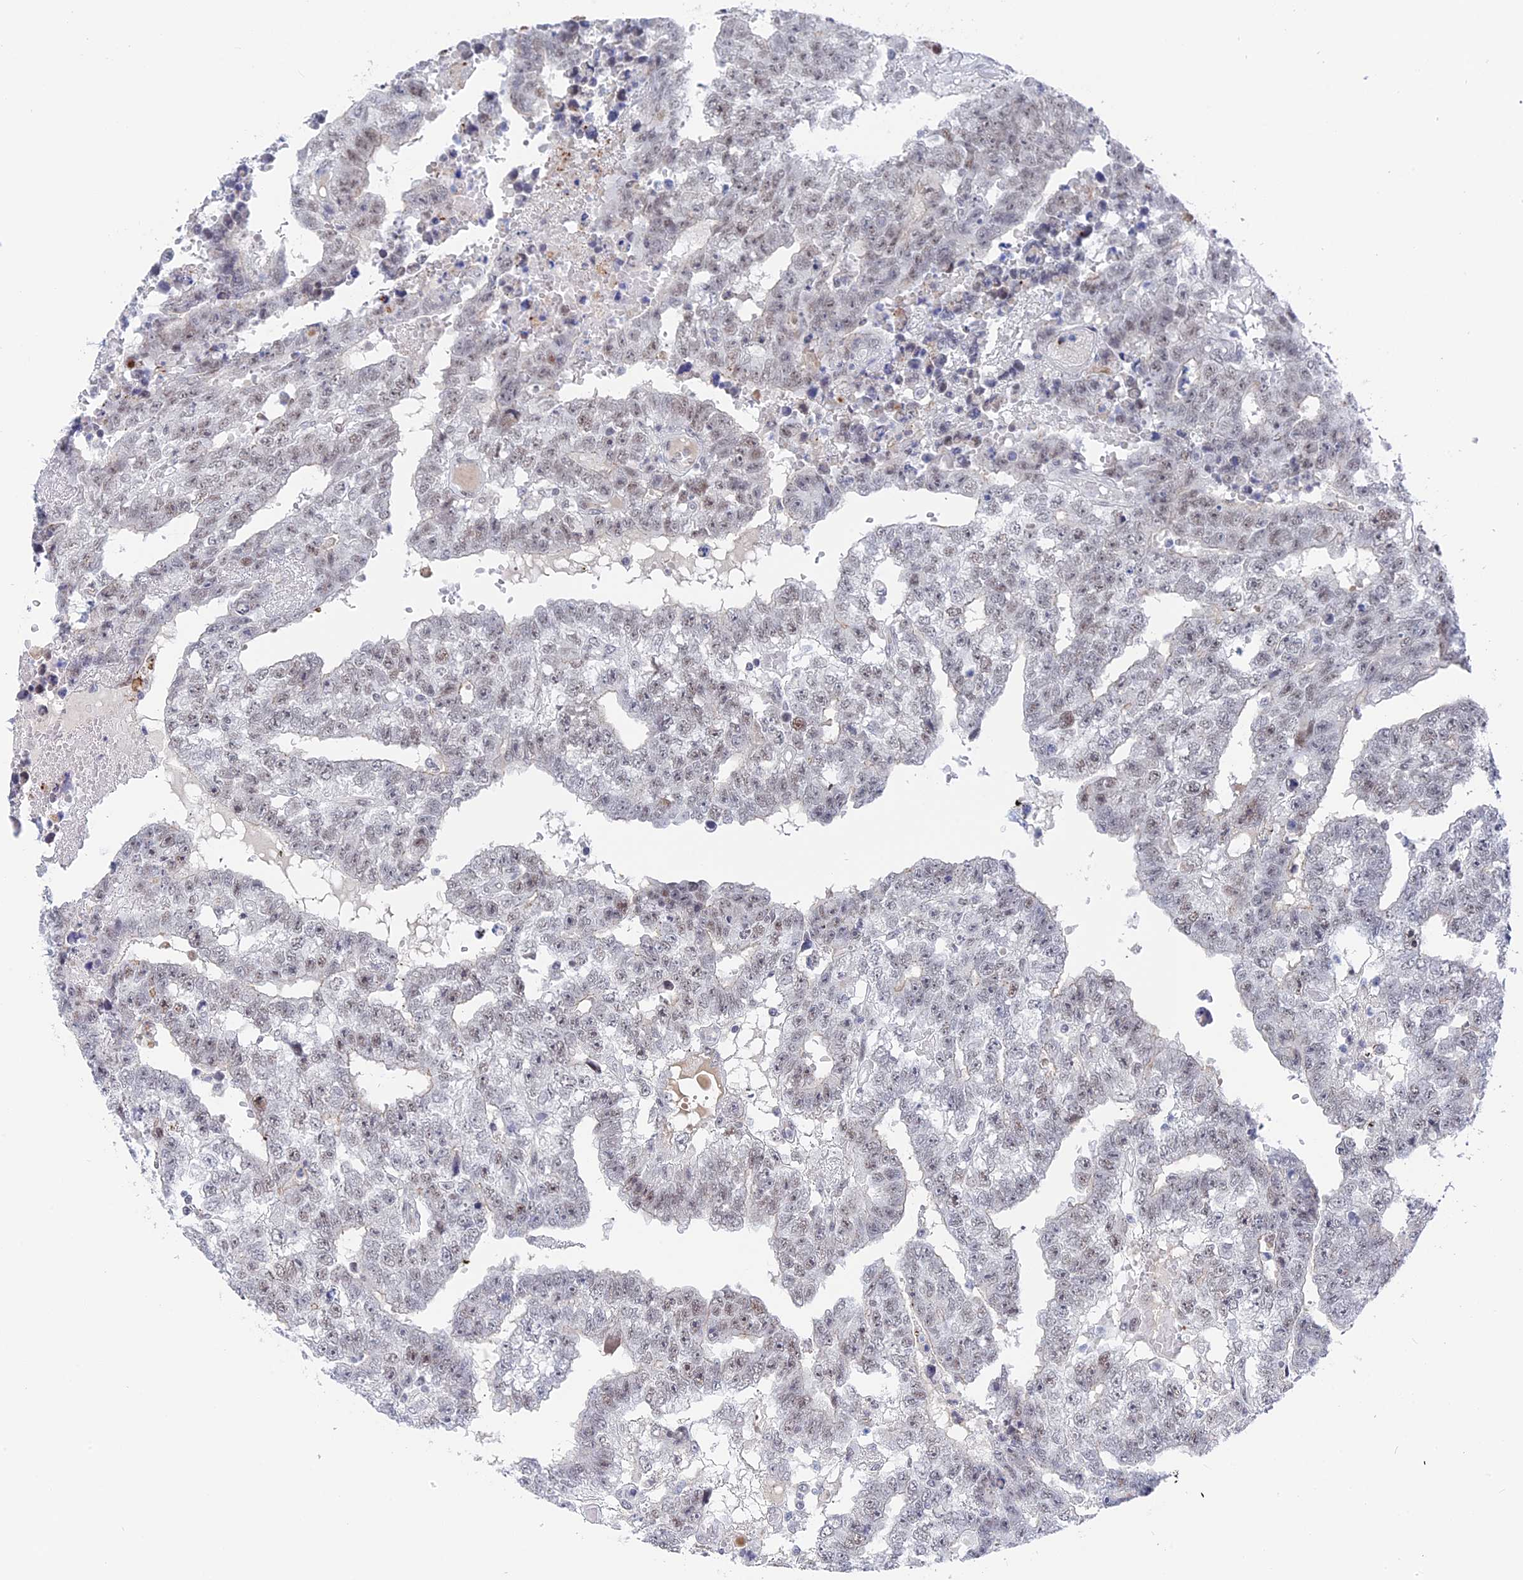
{"staining": {"intensity": "weak", "quantity": "25%-75%", "location": "nuclear"}, "tissue": "testis cancer", "cell_type": "Tumor cells", "image_type": "cancer", "snomed": [{"axis": "morphology", "description": "Carcinoma, Embryonal, NOS"}, {"axis": "topography", "description": "Testis"}], "caption": "Immunohistochemistry (IHC) of human testis cancer (embryonal carcinoma) exhibits low levels of weak nuclear staining in approximately 25%-75% of tumor cells. (IHC, brightfield microscopy, high magnification).", "gene": "BRD2", "patient": {"sex": "male", "age": 25}}